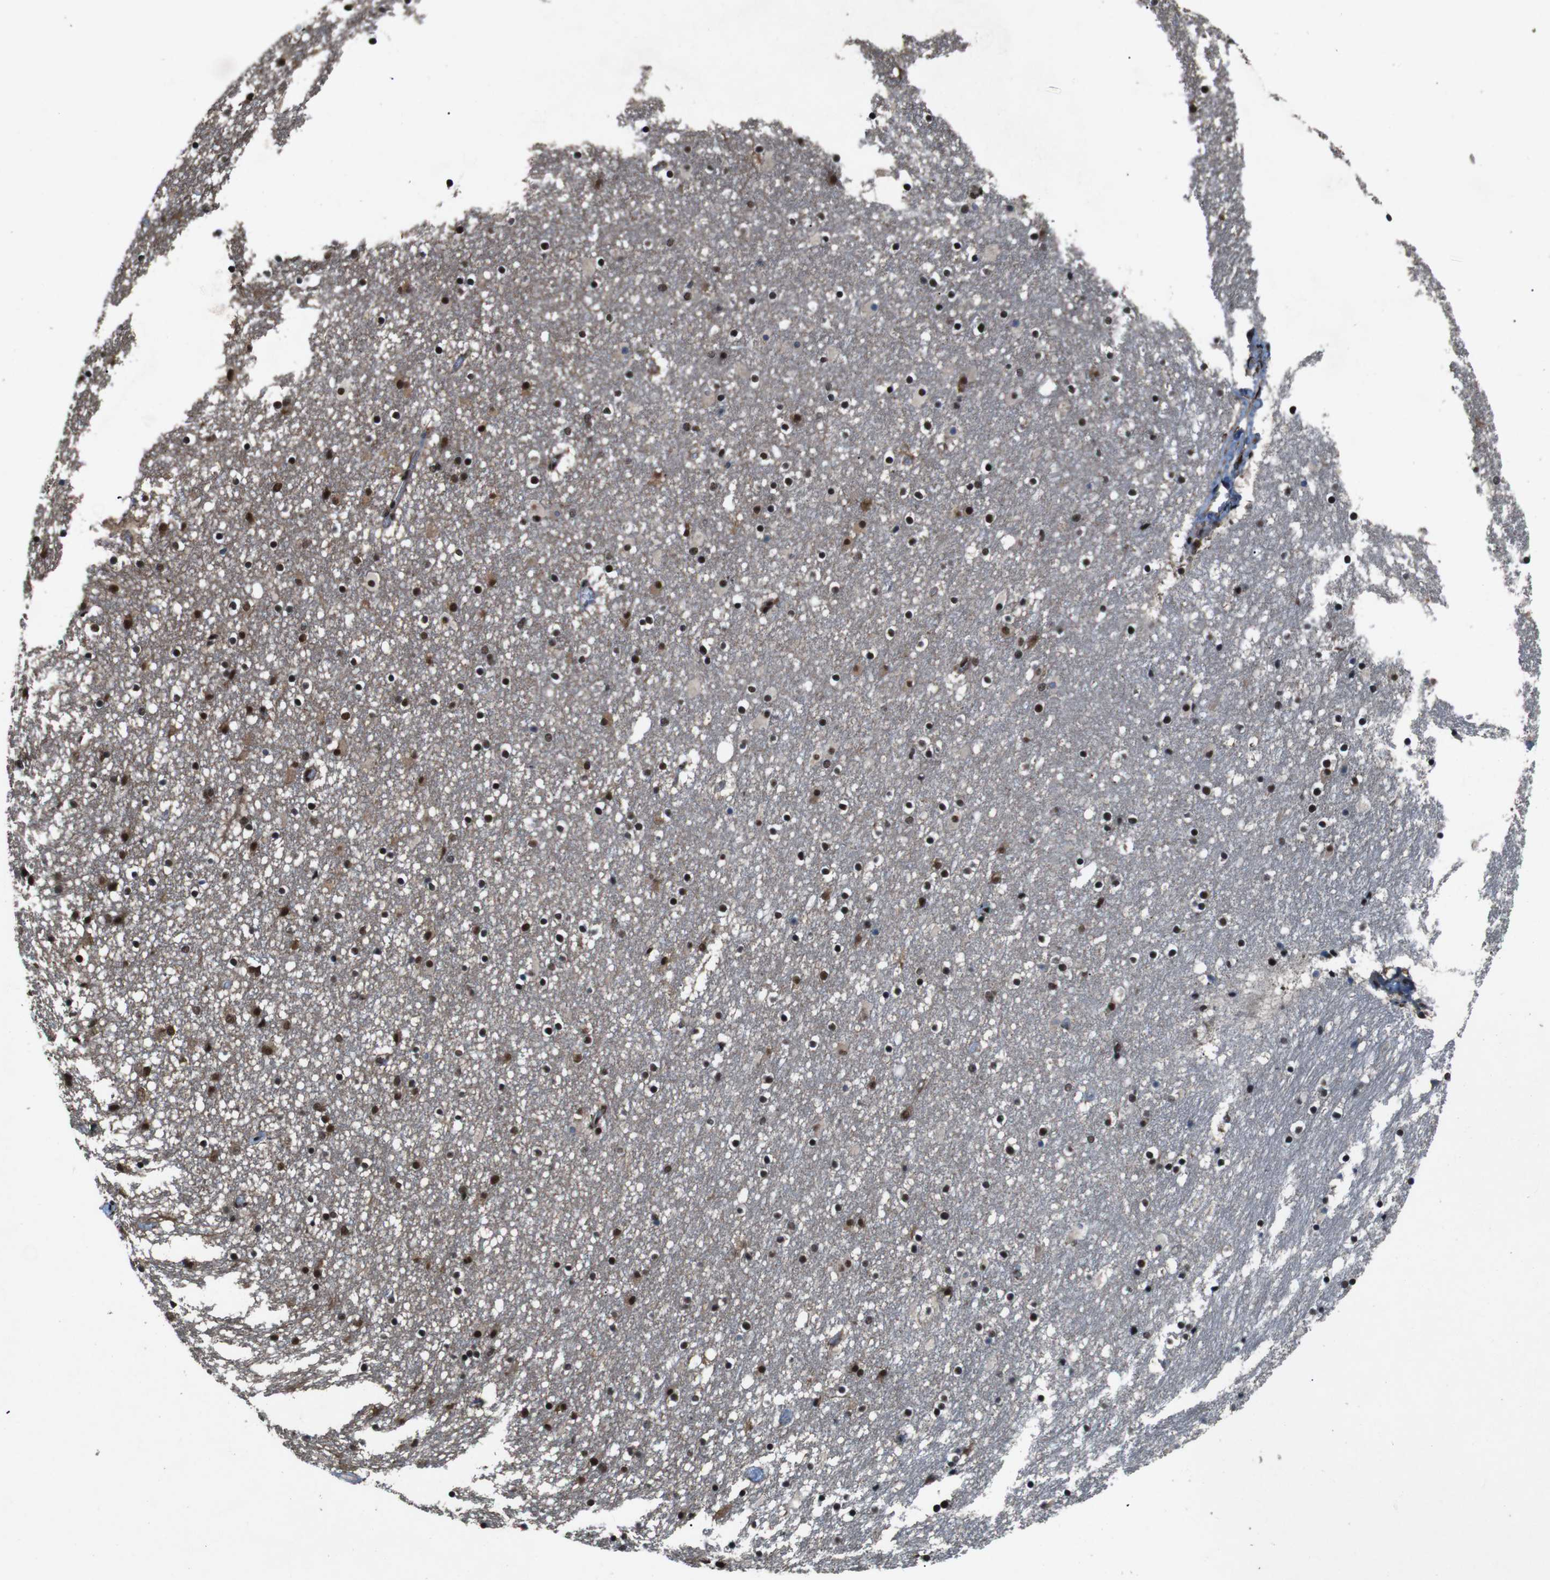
{"staining": {"intensity": "strong", "quantity": ">75%", "location": "nuclear"}, "tissue": "caudate", "cell_type": "Glial cells", "image_type": "normal", "snomed": [{"axis": "morphology", "description": "Normal tissue, NOS"}, {"axis": "topography", "description": "Lateral ventricle wall"}], "caption": "Strong nuclear protein positivity is identified in about >75% of glial cells in caudate.", "gene": "NR4A2", "patient": {"sex": "male", "age": 45}}